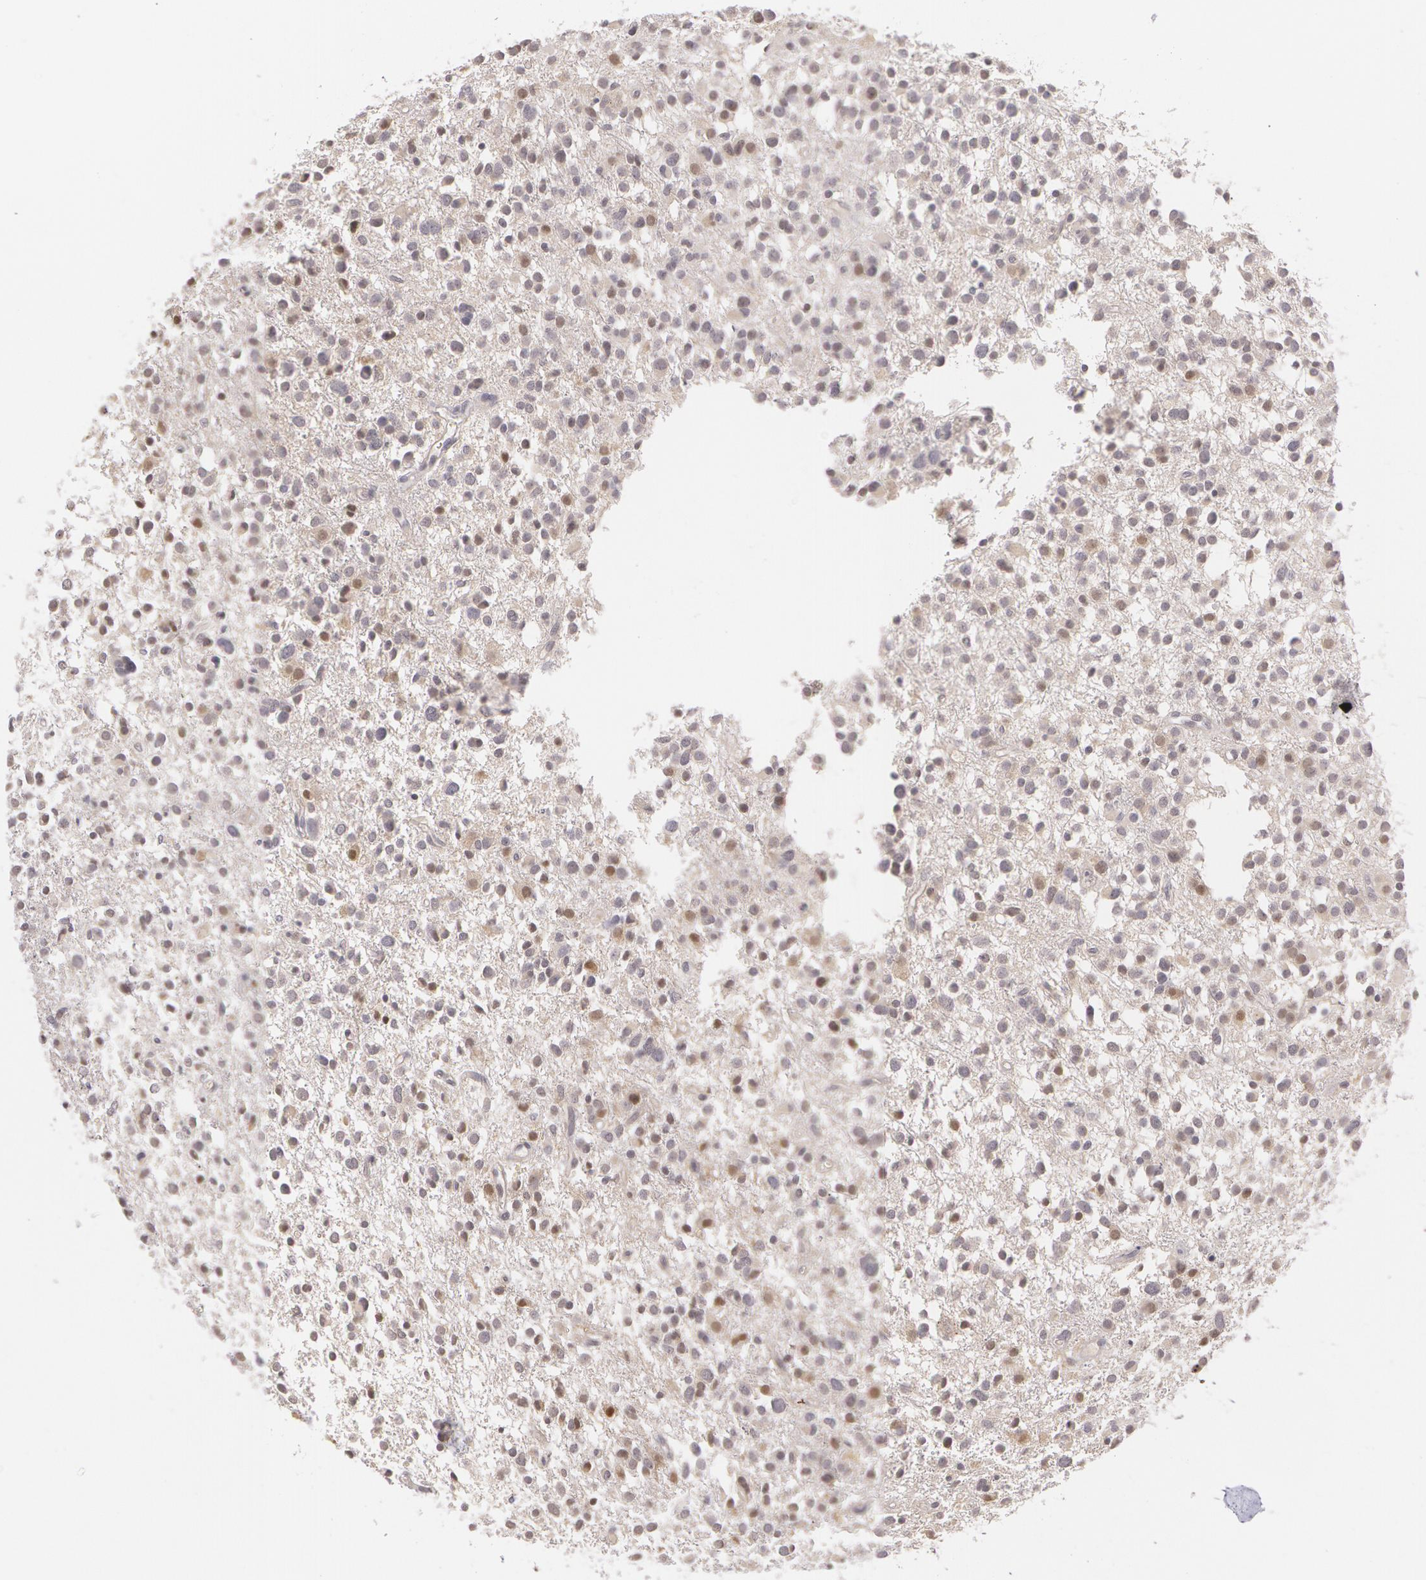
{"staining": {"intensity": "weak", "quantity": "<25%", "location": "nuclear"}, "tissue": "glioma", "cell_type": "Tumor cells", "image_type": "cancer", "snomed": [{"axis": "morphology", "description": "Glioma, malignant, Low grade"}, {"axis": "topography", "description": "Brain"}], "caption": "There is no significant staining in tumor cells of glioma. (Stains: DAB immunohistochemistry with hematoxylin counter stain, Microscopy: brightfield microscopy at high magnification).", "gene": "LBP", "patient": {"sex": "female", "age": 36}}